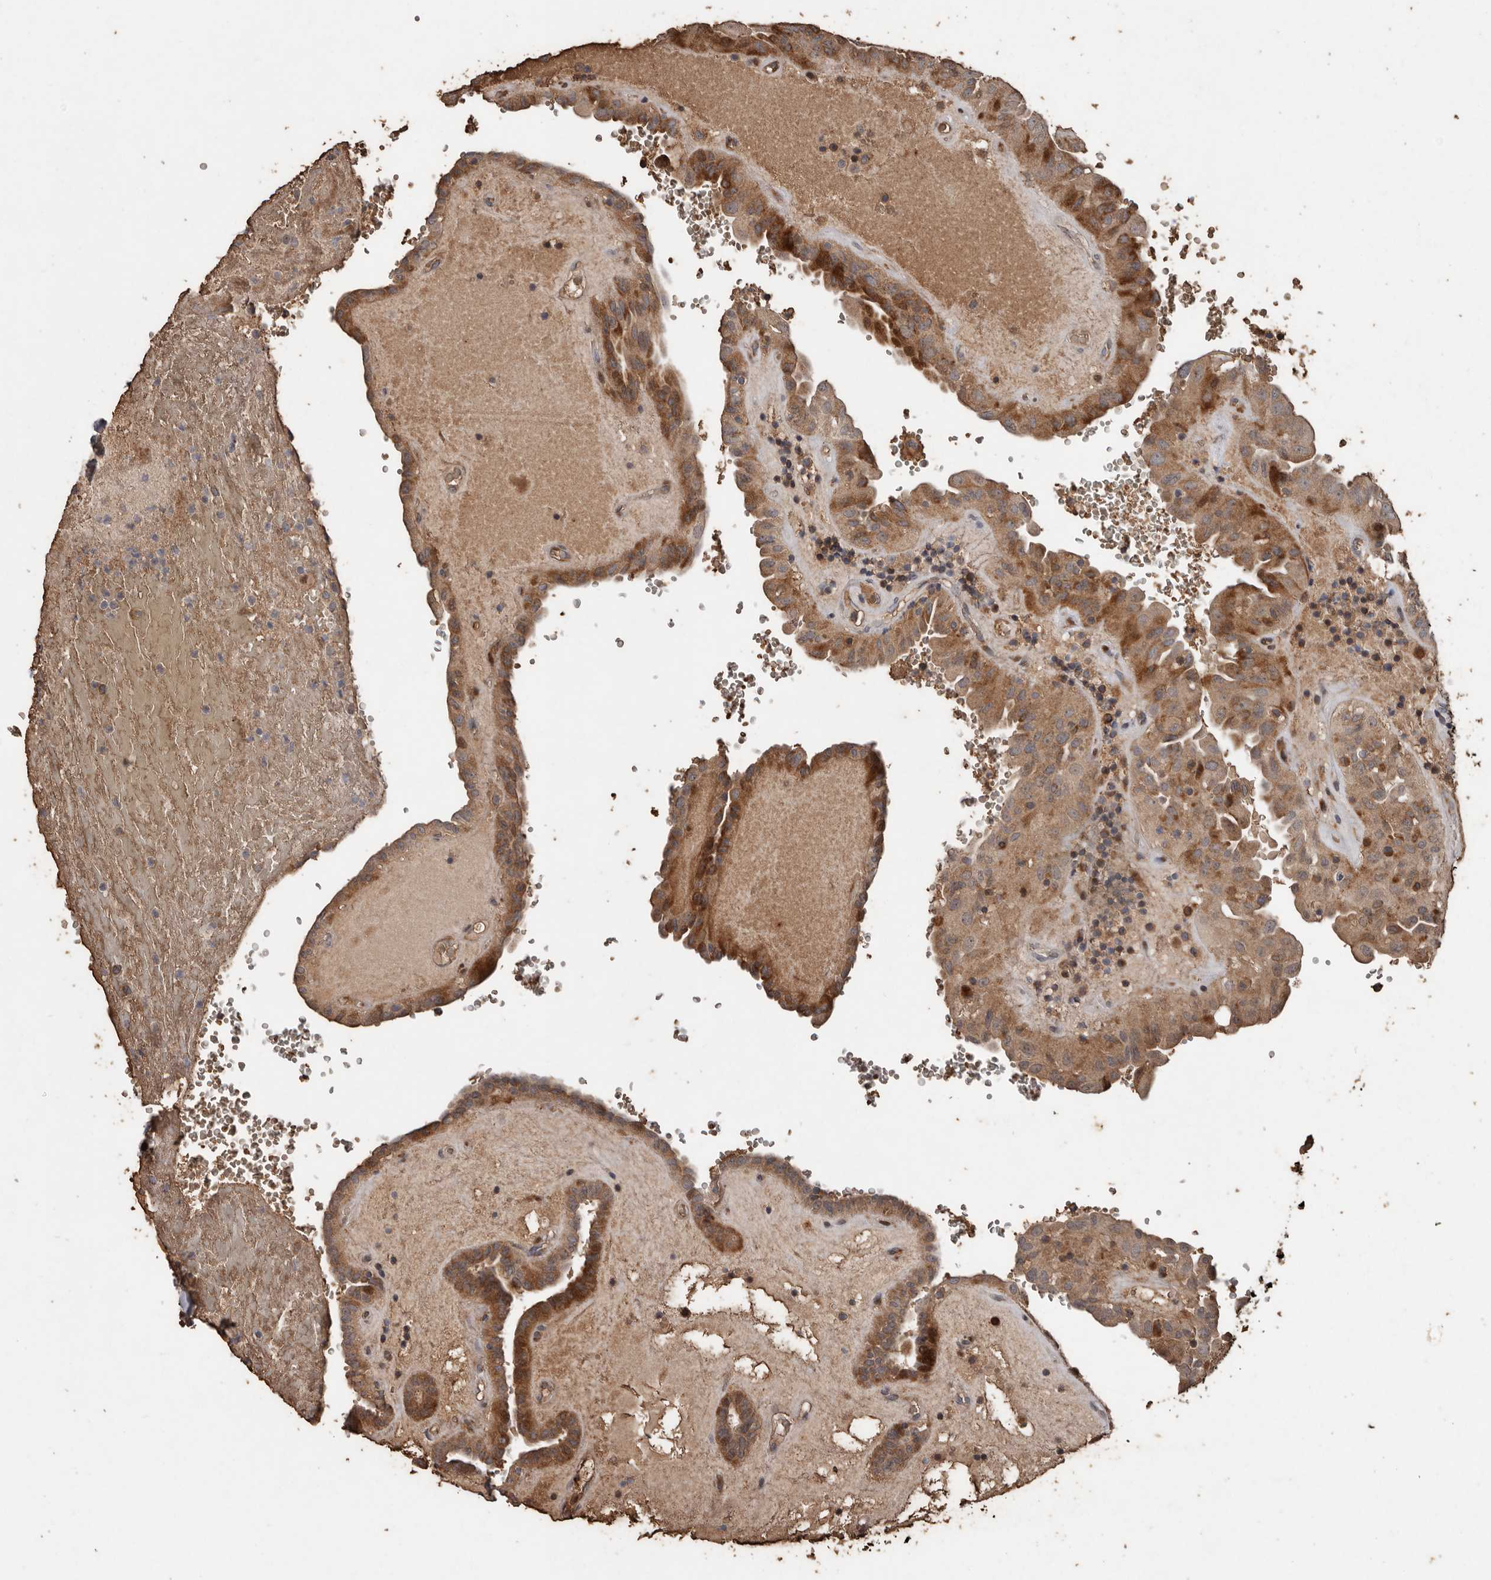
{"staining": {"intensity": "moderate", "quantity": ">75%", "location": "cytoplasmic/membranous"}, "tissue": "thyroid cancer", "cell_type": "Tumor cells", "image_type": "cancer", "snomed": [{"axis": "morphology", "description": "Papillary adenocarcinoma, NOS"}, {"axis": "topography", "description": "Thyroid gland"}], "caption": "Immunohistochemical staining of thyroid cancer shows medium levels of moderate cytoplasmic/membranous protein positivity in about >75% of tumor cells. (DAB IHC with brightfield microscopy, high magnification).", "gene": "RANBP17", "patient": {"sex": "male", "age": 77}}